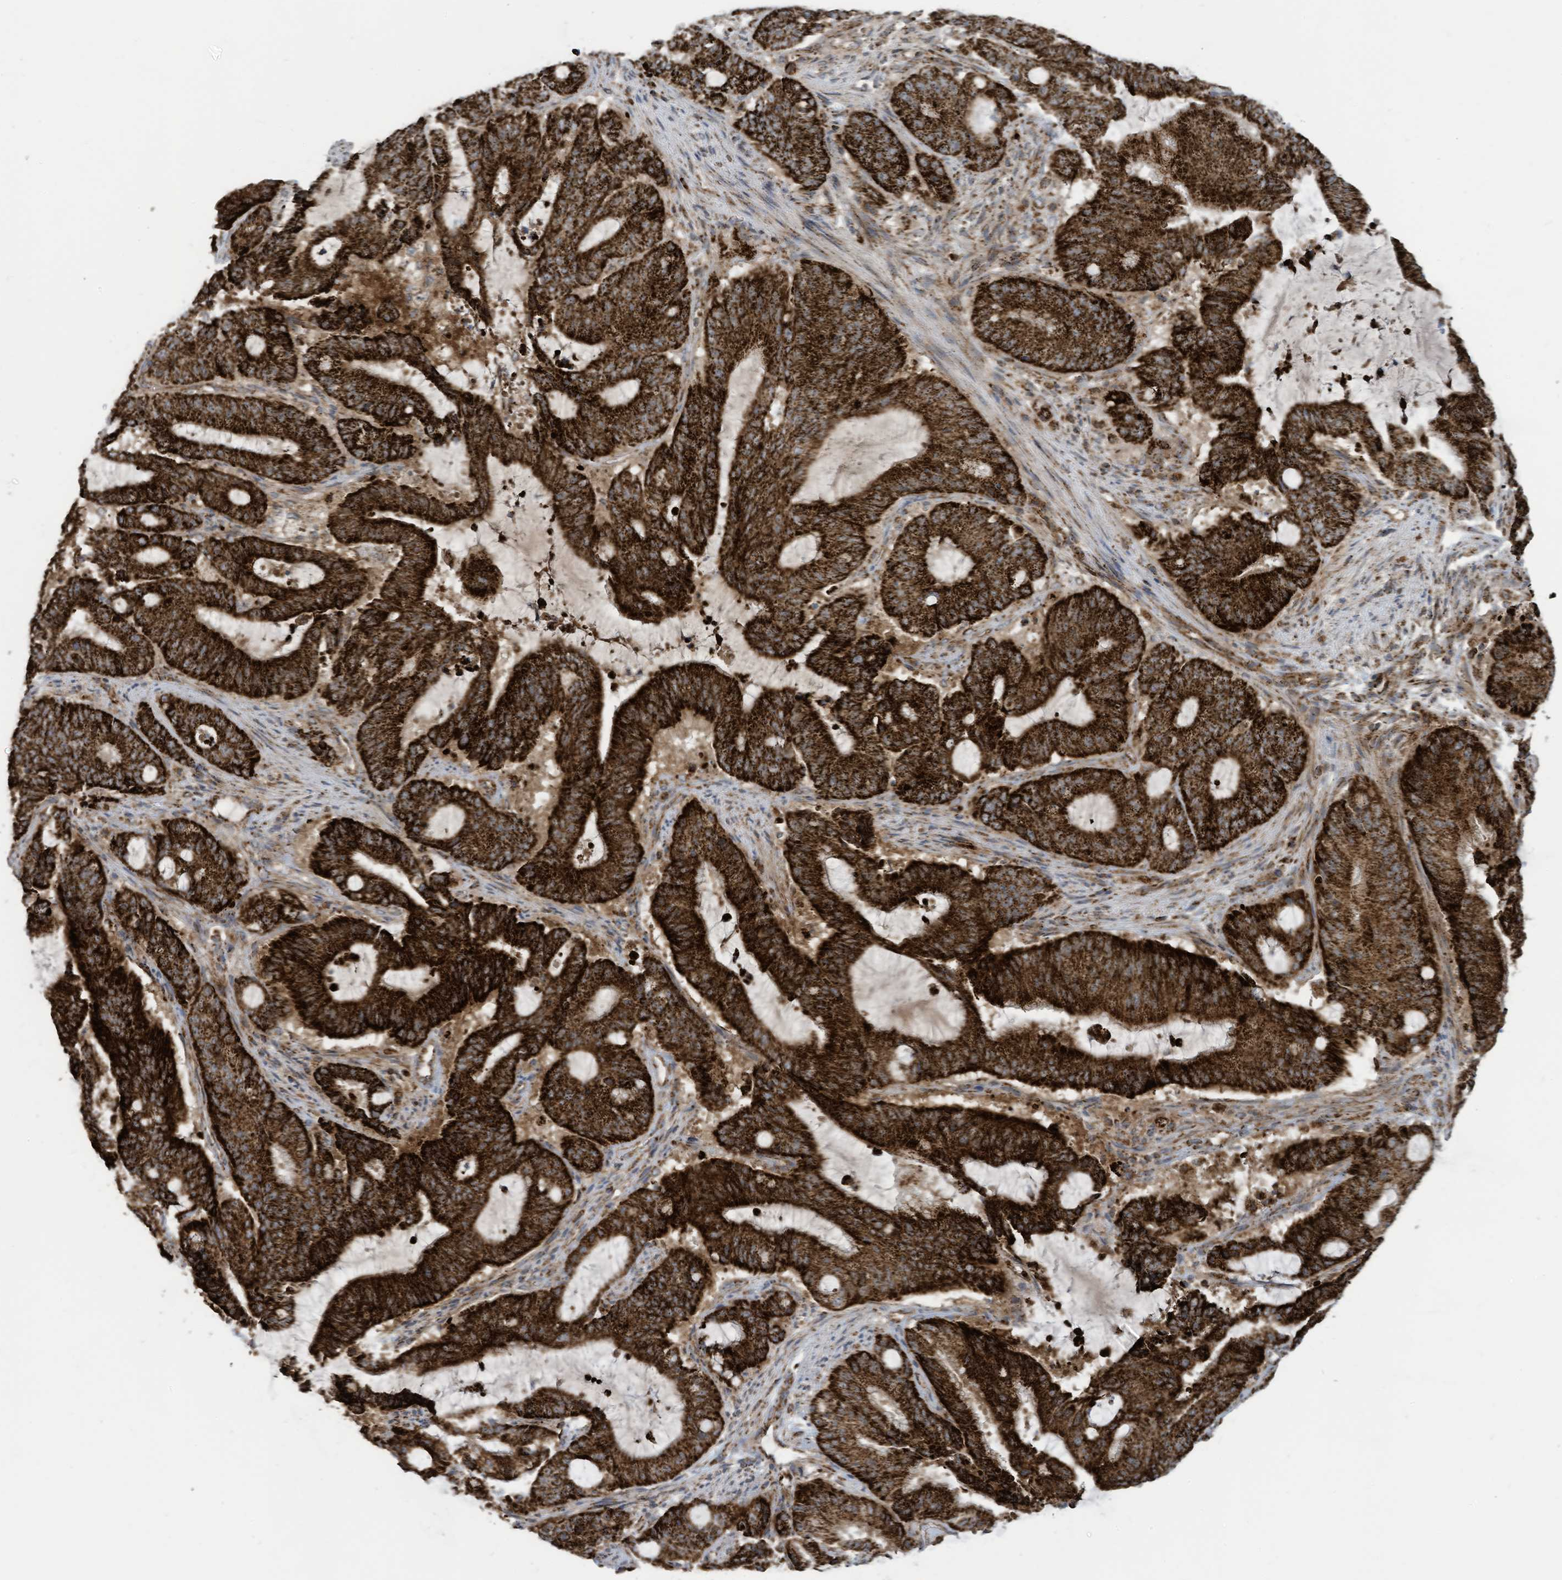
{"staining": {"intensity": "strong", "quantity": ">75%", "location": "cytoplasmic/membranous"}, "tissue": "liver cancer", "cell_type": "Tumor cells", "image_type": "cancer", "snomed": [{"axis": "morphology", "description": "Normal tissue, NOS"}, {"axis": "morphology", "description": "Cholangiocarcinoma"}, {"axis": "topography", "description": "Liver"}, {"axis": "topography", "description": "Peripheral nerve tissue"}], "caption": "Immunohistochemistry image of neoplastic tissue: liver cholangiocarcinoma stained using immunohistochemistry shows high levels of strong protein expression localized specifically in the cytoplasmic/membranous of tumor cells, appearing as a cytoplasmic/membranous brown color.", "gene": "COX10", "patient": {"sex": "female", "age": 73}}